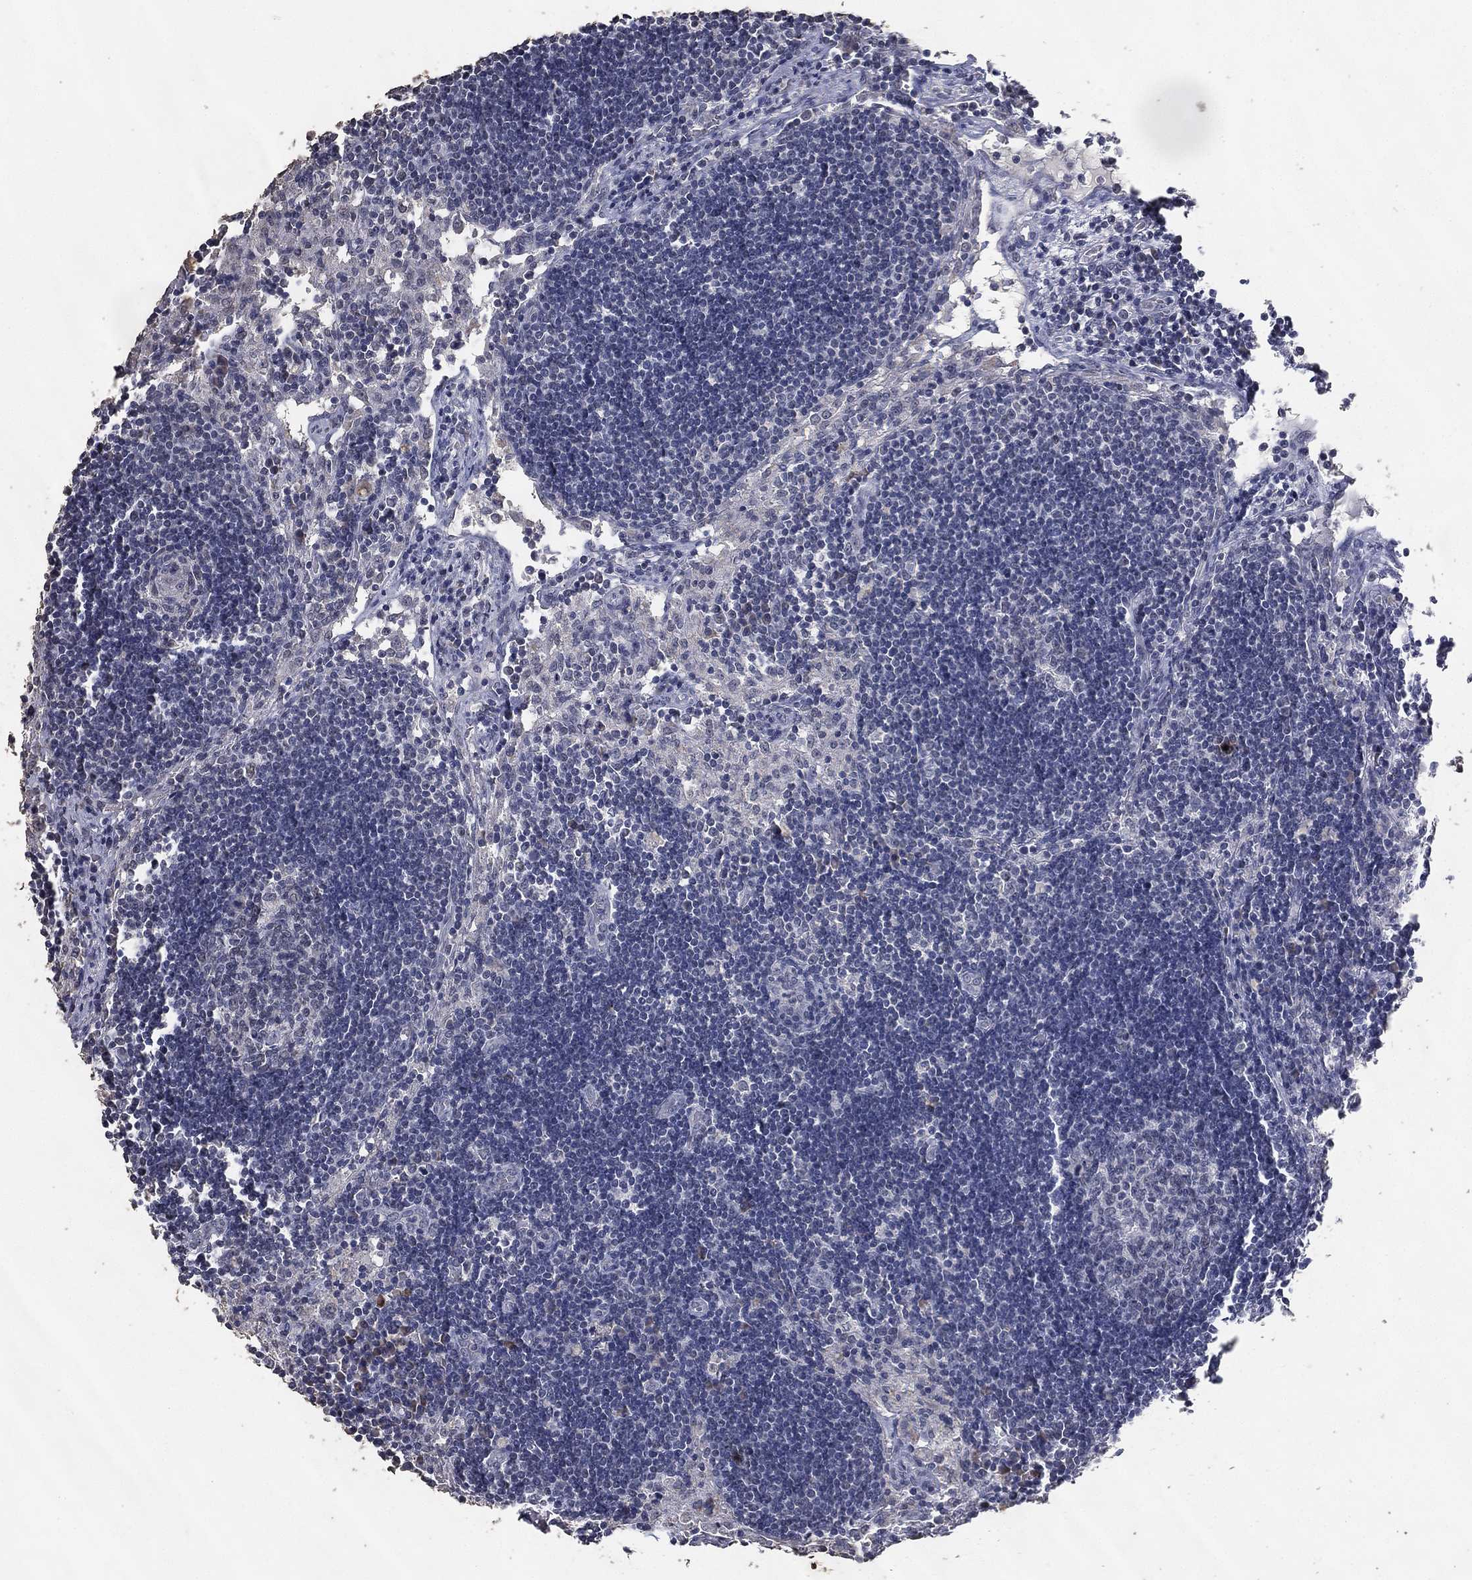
{"staining": {"intensity": "negative", "quantity": "none", "location": "none"}, "tissue": "lymph node", "cell_type": "Germinal center cells", "image_type": "normal", "snomed": [{"axis": "morphology", "description": "Normal tissue, NOS"}, {"axis": "topography", "description": "Lymph node"}], "caption": "The micrograph exhibits no significant positivity in germinal center cells of lymph node.", "gene": "DSG1", "patient": {"sex": "male", "age": 63}}